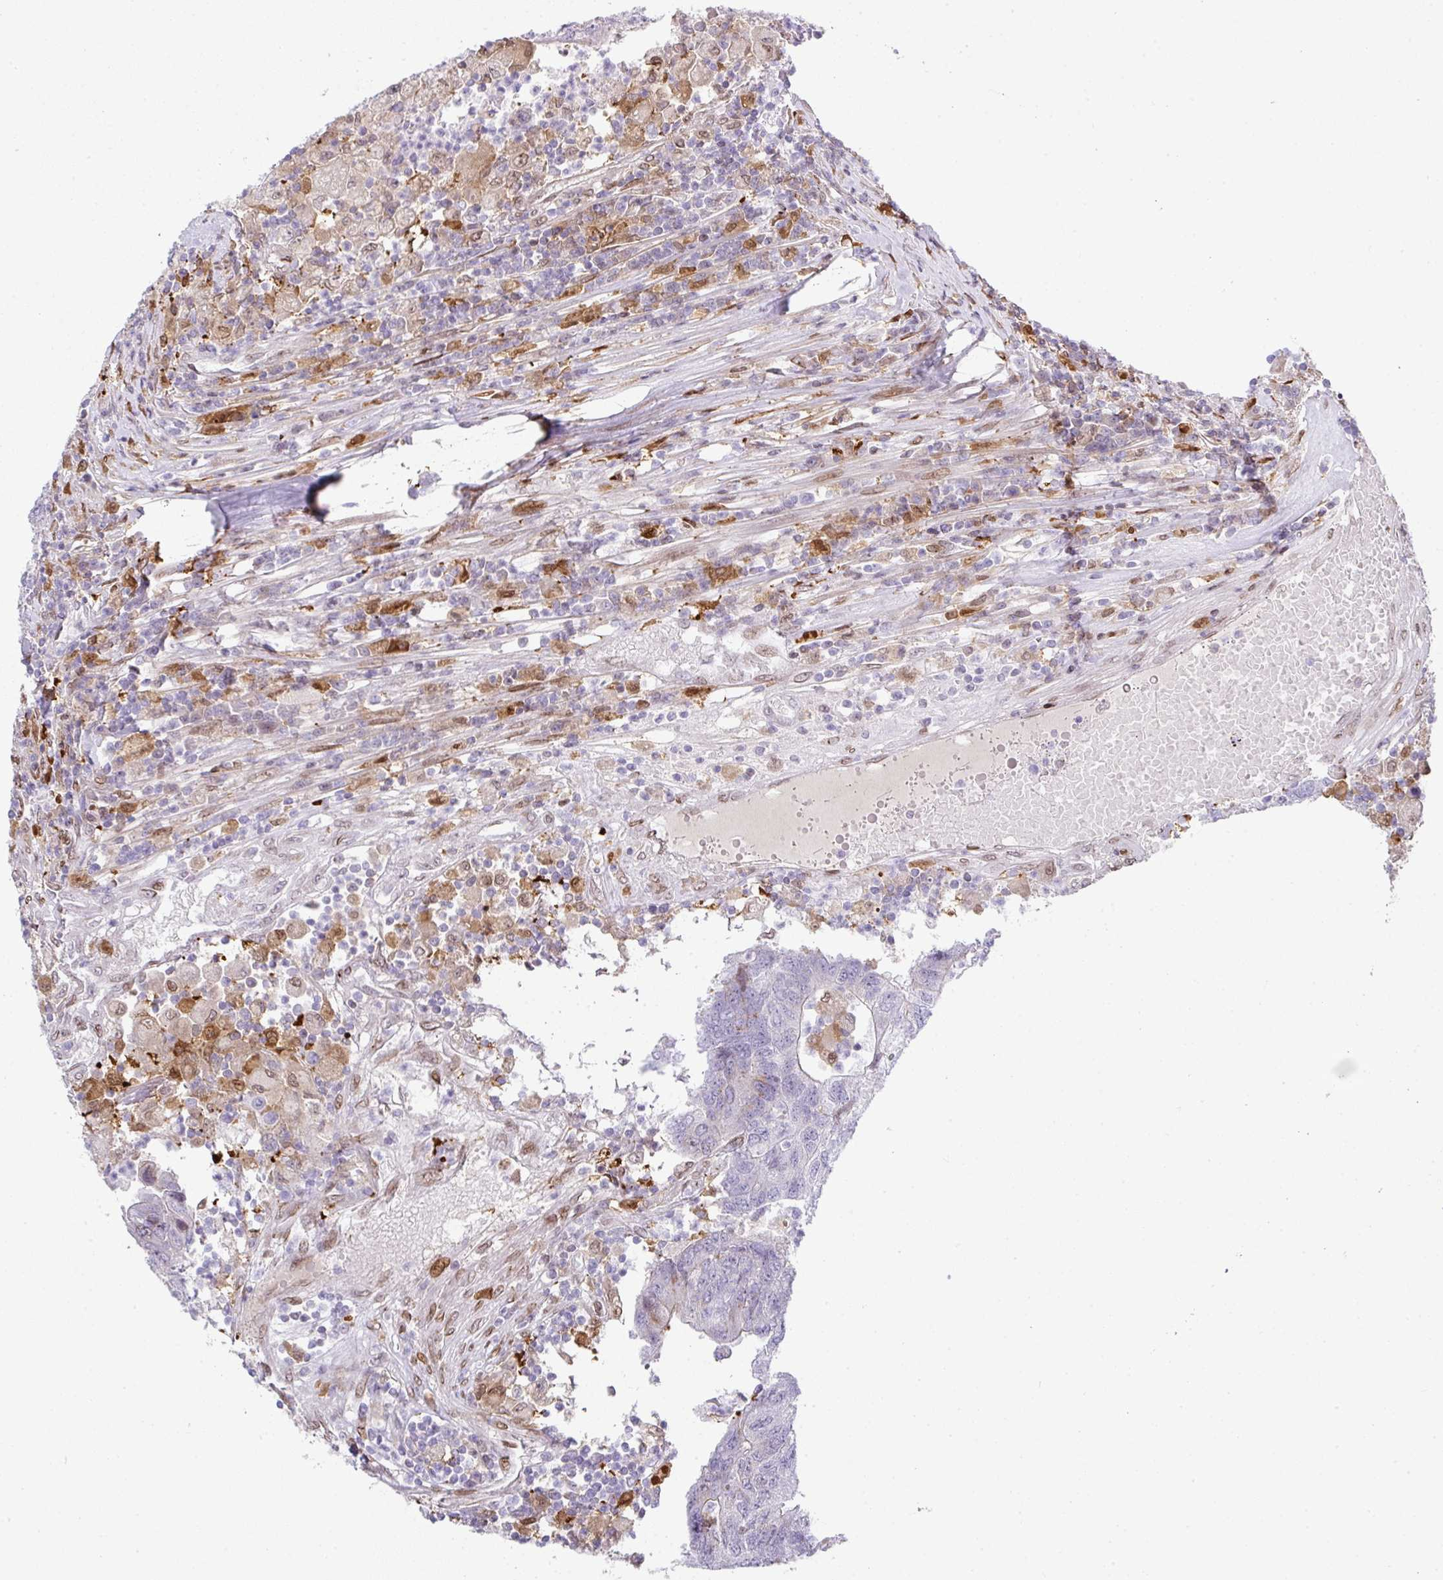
{"staining": {"intensity": "negative", "quantity": "none", "location": "none"}, "tissue": "colorectal cancer", "cell_type": "Tumor cells", "image_type": "cancer", "snomed": [{"axis": "morphology", "description": "Adenocarcinoma, NOS"}, {"axis": "topography", "description": "Colon"}], "caption": "High magnification brightfield microscopy of adenocarcinoma (colorectal) stained with DAB (3,3'-diaminobenzidine) (brown) and counterstained with hematoxylin (blue): tumor cells show no significant positivity.", "gene": "PLK1", "patient": {"sex": "female", "age": 48}}